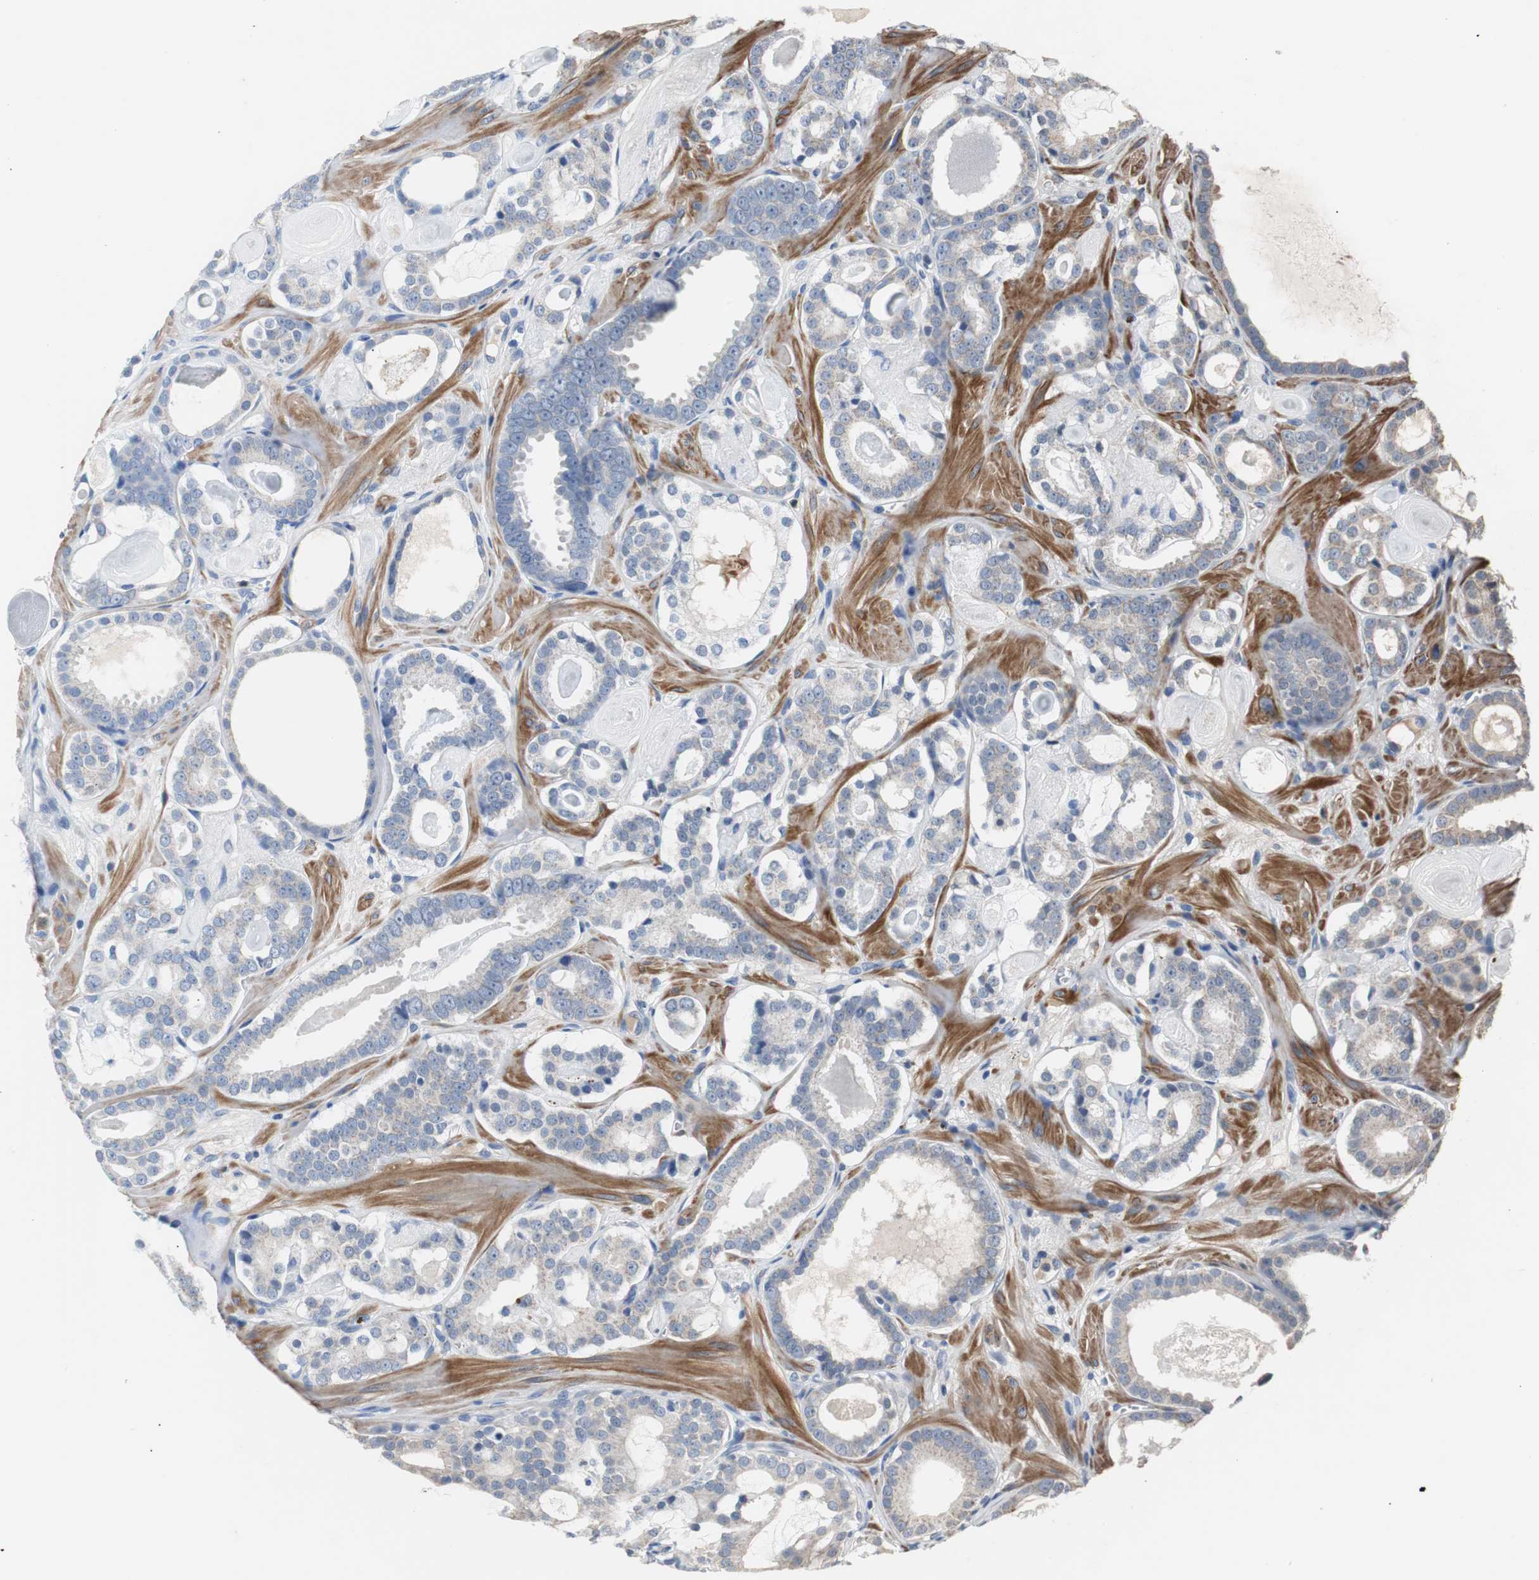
{"staining": {"intensity": "weak", "quantity": "<25%", "location": "cytoplasmic/membranous"}, "tissue": "prostate cancer", "cell_type": "Tumor cells", "image_type": "cancer", "snomed": [{"axis": "morphology", "description": "Adenocarcinoma, Low grade"}, {"axis": "topography", "description": "Prostate"}], "caption": "High magnification brightfield microscopy of prostate cancer (adenocarcinoma (low-grade)) stained with DAB (brown) and counterstained with hematoxylin (blue): tumor cells show no significant staining.", "gene": "PITRM1", "patient": {"sex": "male", "age": 57}}